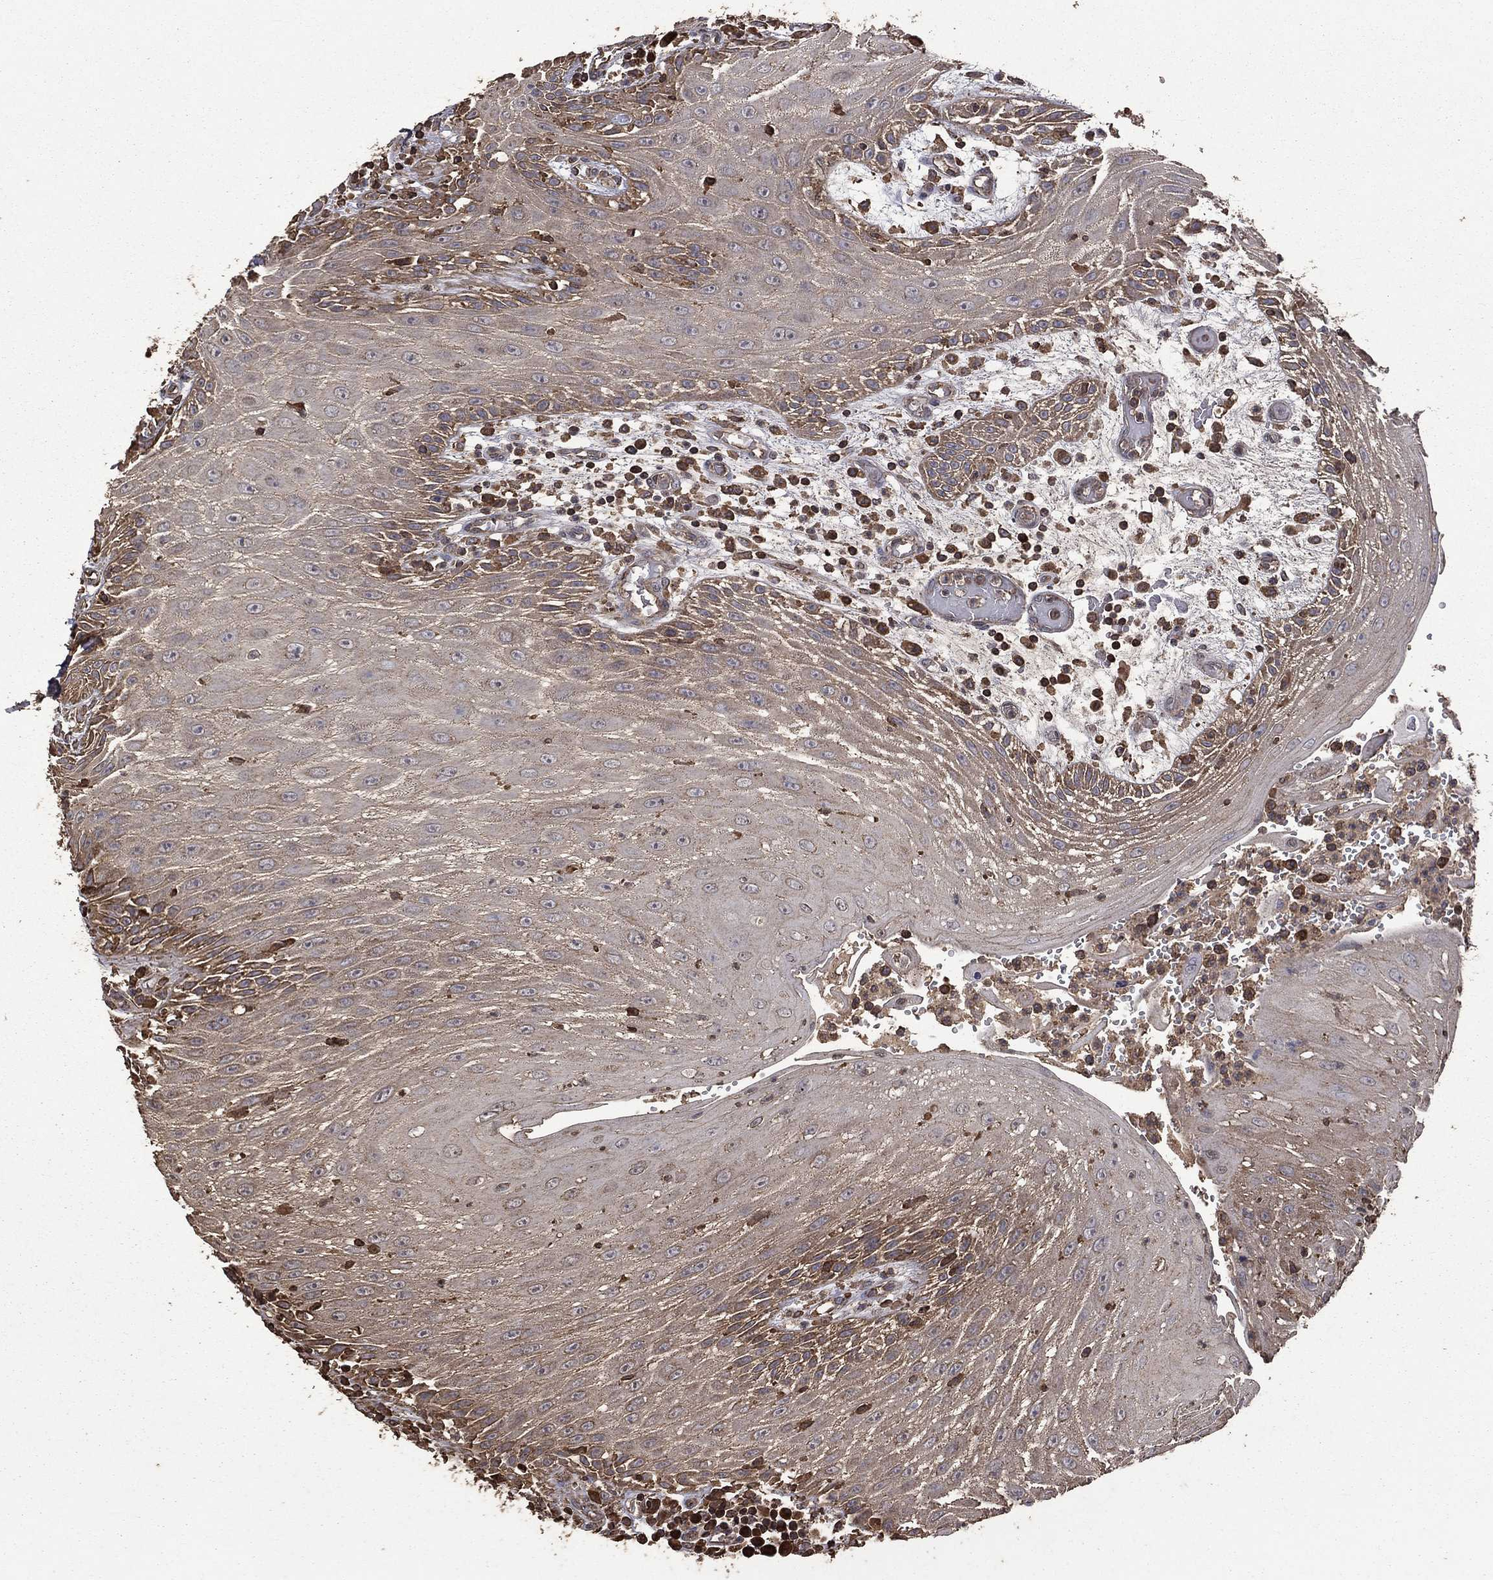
{"staining": {"intensity": "moderate", "quantity": "<25%", "location": "cytoplasmic/membranous"}, "tissue": "head and neck cancer", "cell_type": "Tumor cells", "image_type": "cancer", "snomed": [{"axis": "morphology", "description": "Squamous cell carcinoma, NOS"}, {"axis": "topography", "description": "Oral tissue"}, {"axis": "topography", "description": "Head-Neck"}], "caption": "Head and neck squamous cell carcinoma stained with a protein marker reveals moderate staining in tumor cells.", "gene": "METTL27", "patient": {"sex": "male", "age": 58}}